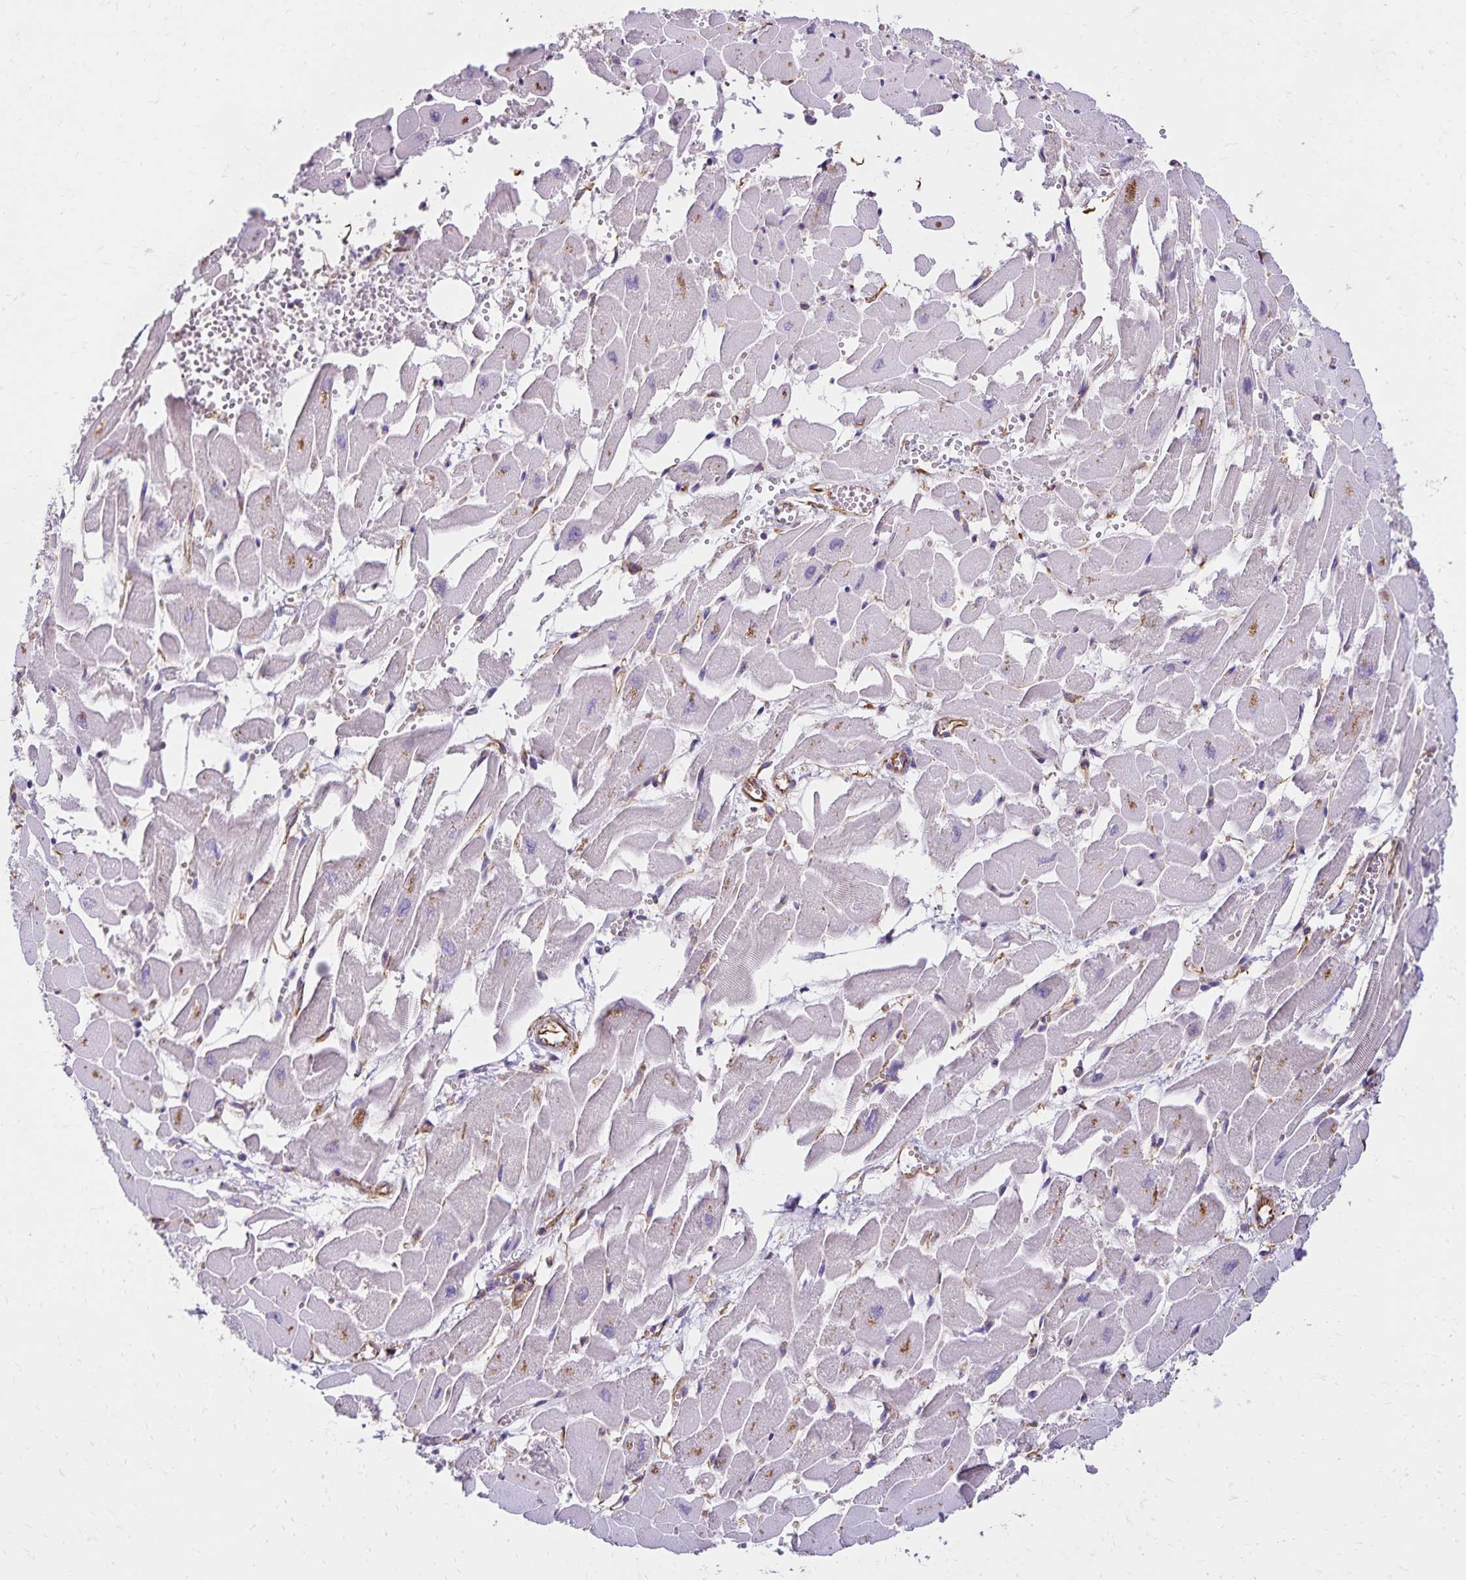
{"staining": {"intensity": "negative", "quantity": "none", "location": "none"}, "tissue": "heart muscle", "cell_type": "Cardiomyocytes", "image_type": "normal", "snomed": [{"axis": "morphology", "description": "Normal tissue, NOS"}, {"axis": "topography", "description": "Heart"}], "caption": "IHC micrograph of normal heart muscle stained for a protein (brown), which shows no positivity in cardiomyocytes.", "gene": "TRPV6", "patient": {"sex": "female", "age": 52}}